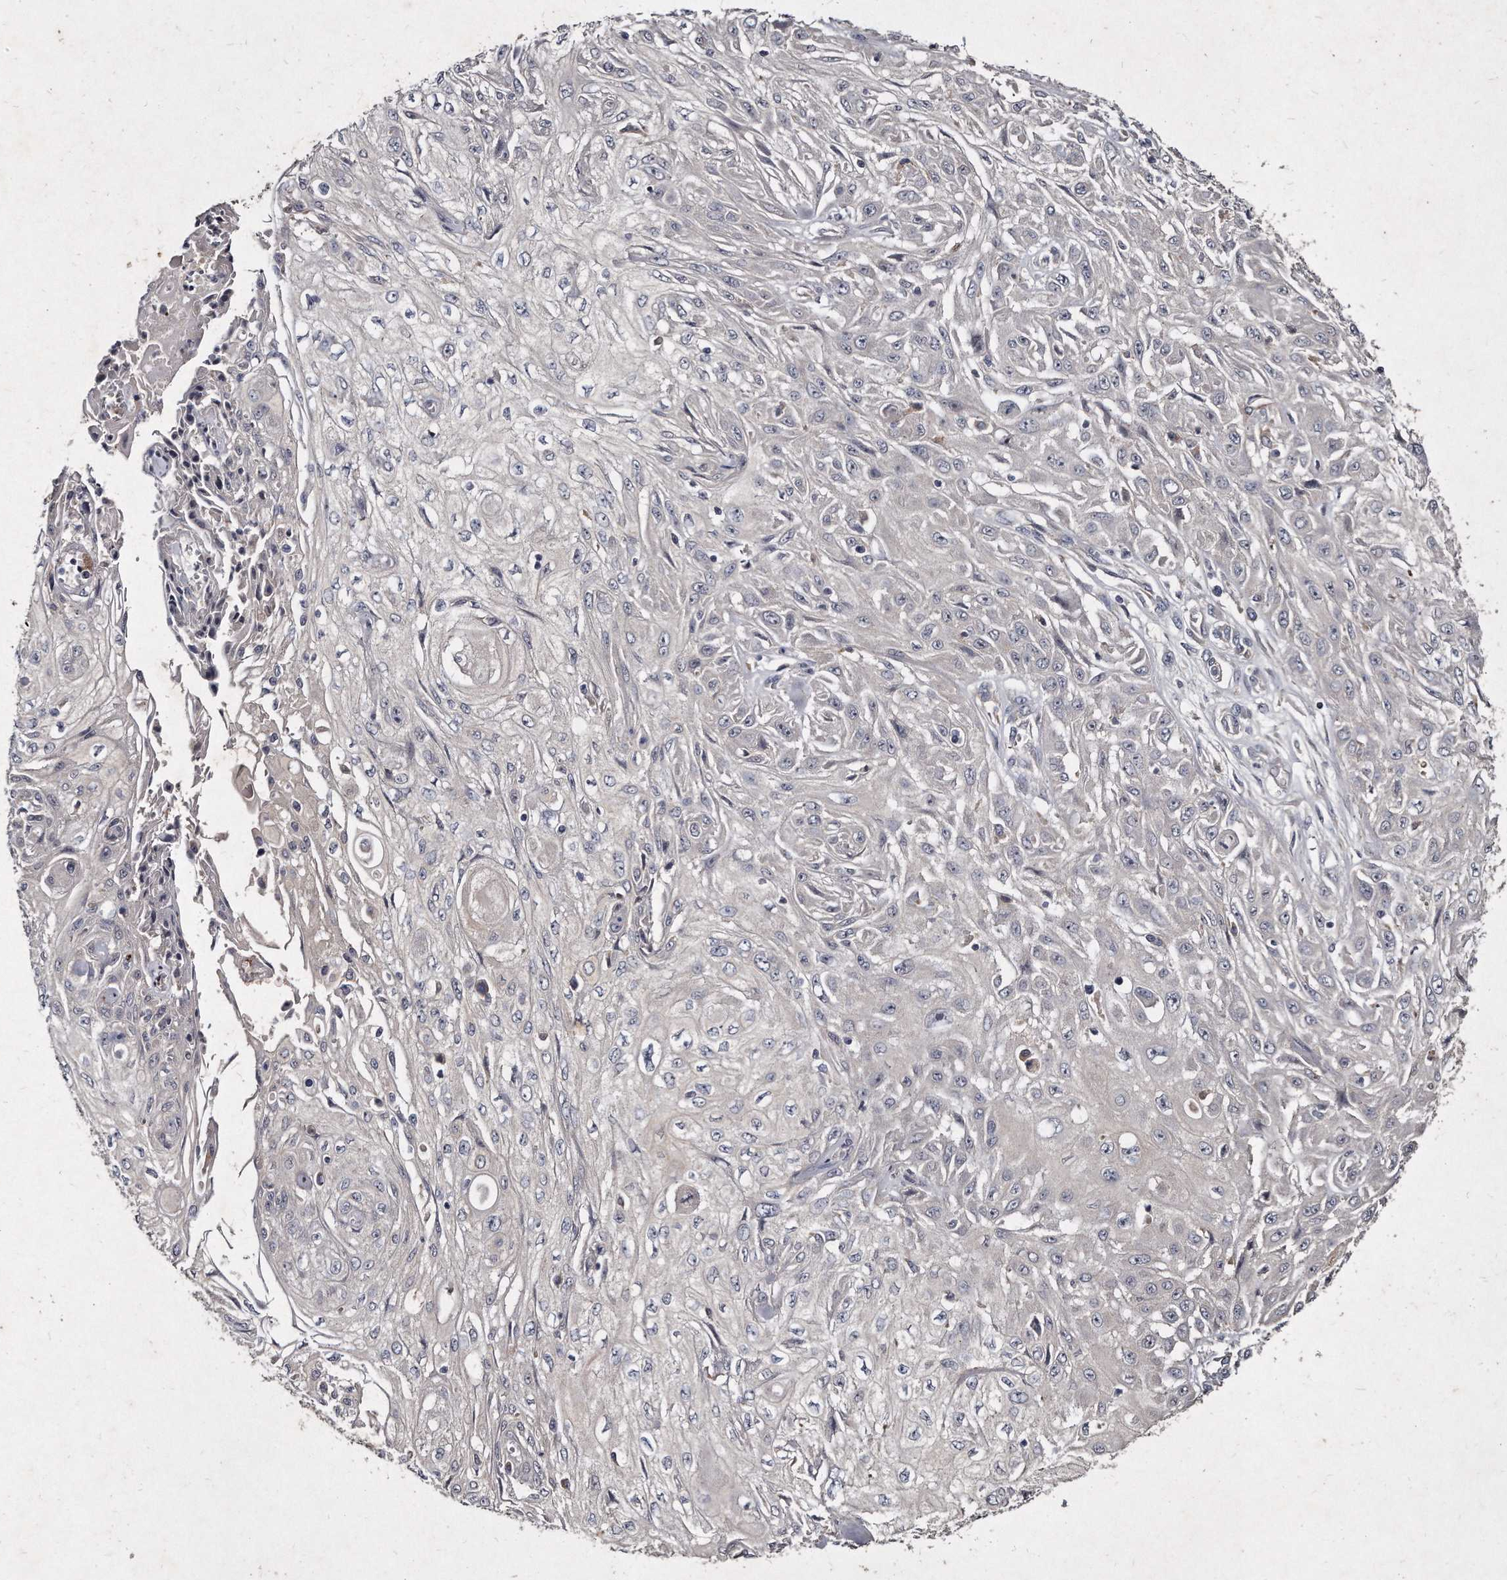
{"staining": {"intensity": "negative", "quantity": "none", "location": "none"}, "tissue": "skin cancer", "cell_type": "Tumor cells", "image_type": "cancer", "snomed": [{"axis": "morphology", "description": "Squamous cell carcinoma, NOS"}, {"axis": "morphology", "description": "Squamous cell carcinoma, metastatic, NOS"}, {"axis": "topography", "description": "Skin"}, {"axis": "topography", "description": "Lymph node"}], "caption": "The image reveals no staining of tumor cells in skin metastatic squamous cell carcinoma. Nuclei are stained in blue.", "gene": "KLHDC3", "patient": {"sex": "male", "age": 75}}